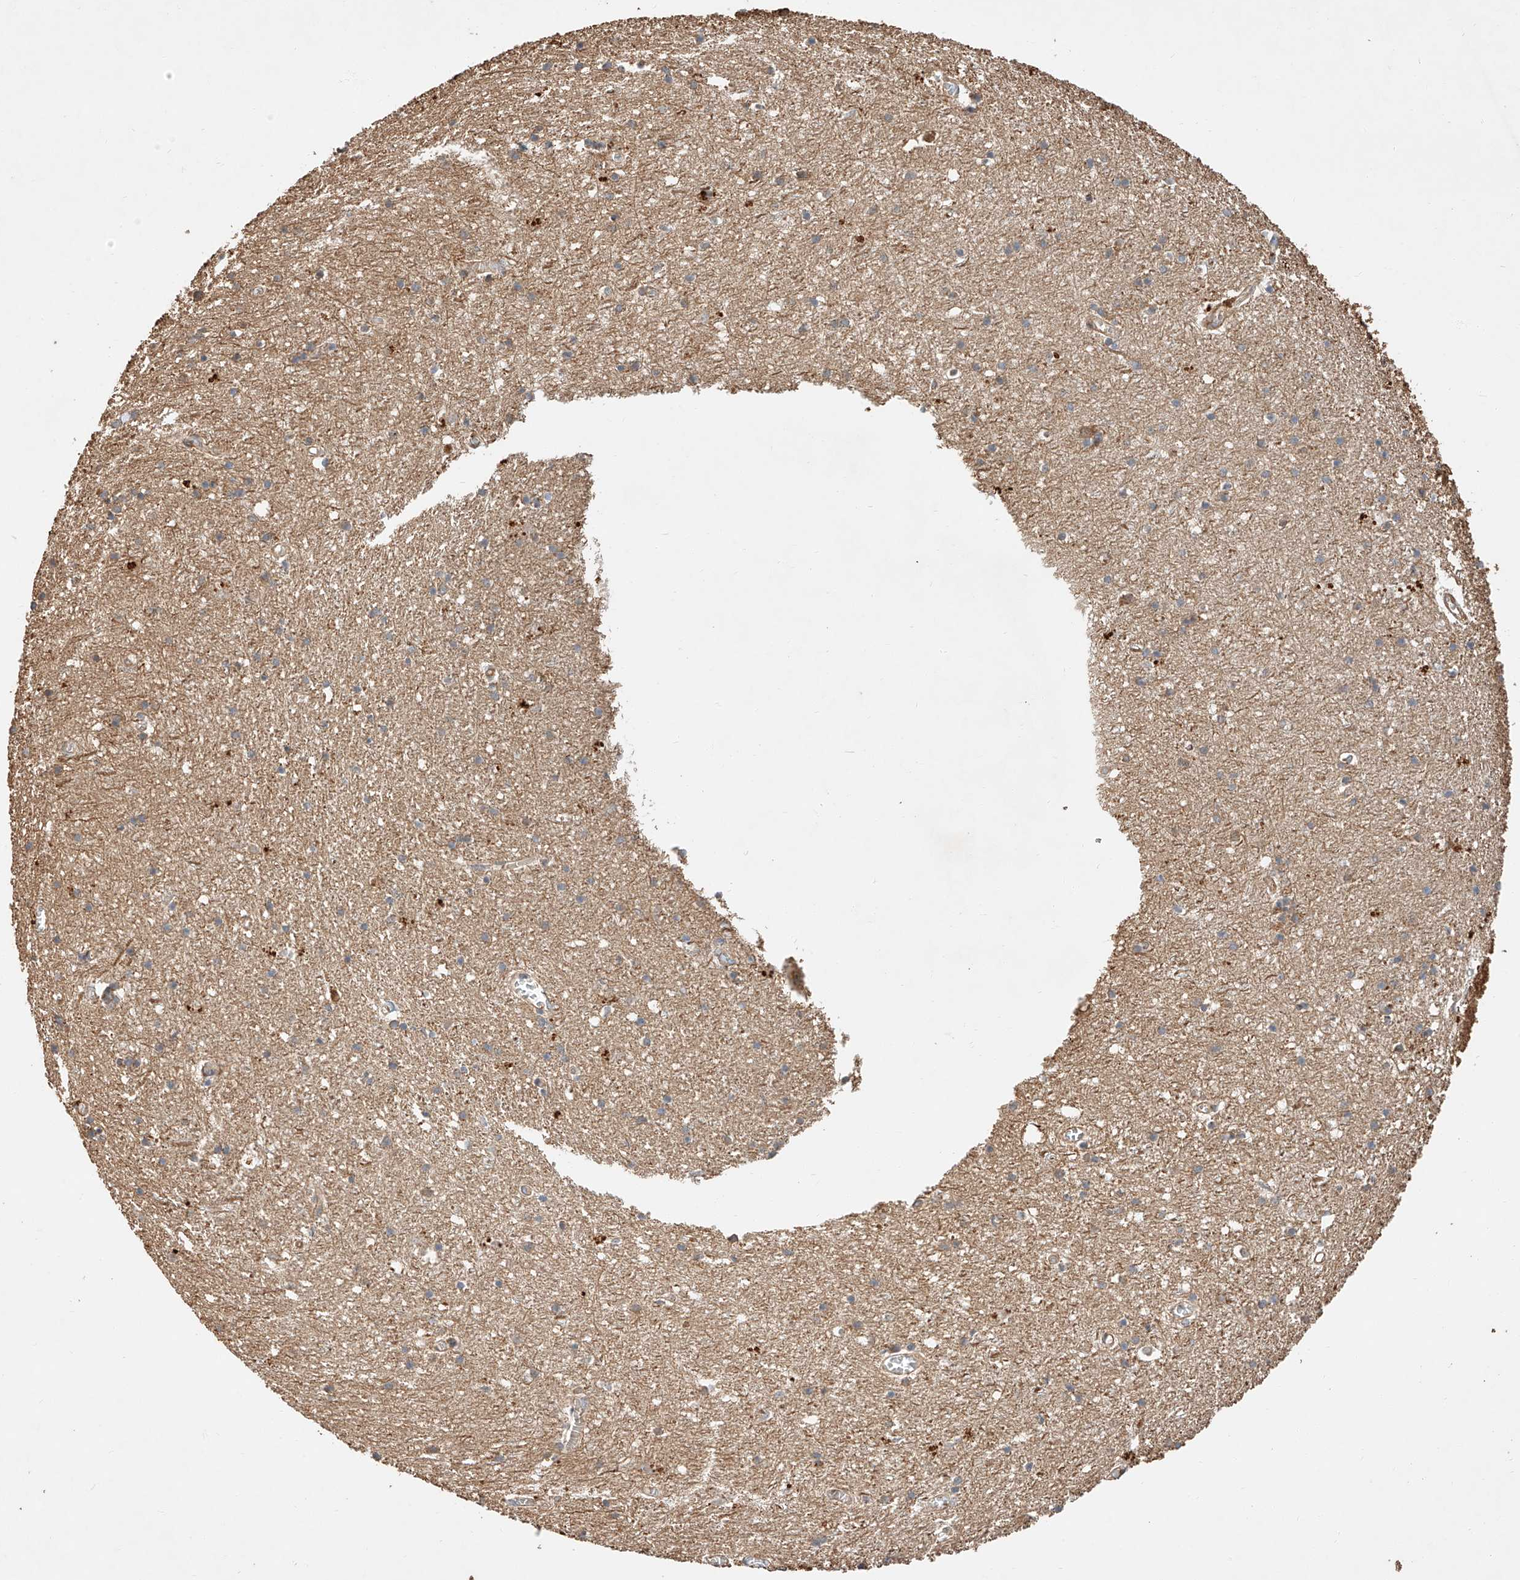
{"staining": {"intensity": "moderate", "quantity": ">75%", "location": "cytoplasmic/membranous"}, "tissue": "cerebral cortex", "cell_type": "Endothelial cells", "image_type": "normal", "snomed": [{"axis": "morphology", "description": "Normal tissue, NOS"}, {"axis": "topography", "description": "Cerebral cortex"}], "caption": "Human cerebral cortex stained for a protein (brown) displays moderate cytoplasmic/membranous positive expression in approximately >75% of endothelial cells.", "gene": "GHDC", "patient": {"sex": "female", "age": 64}}